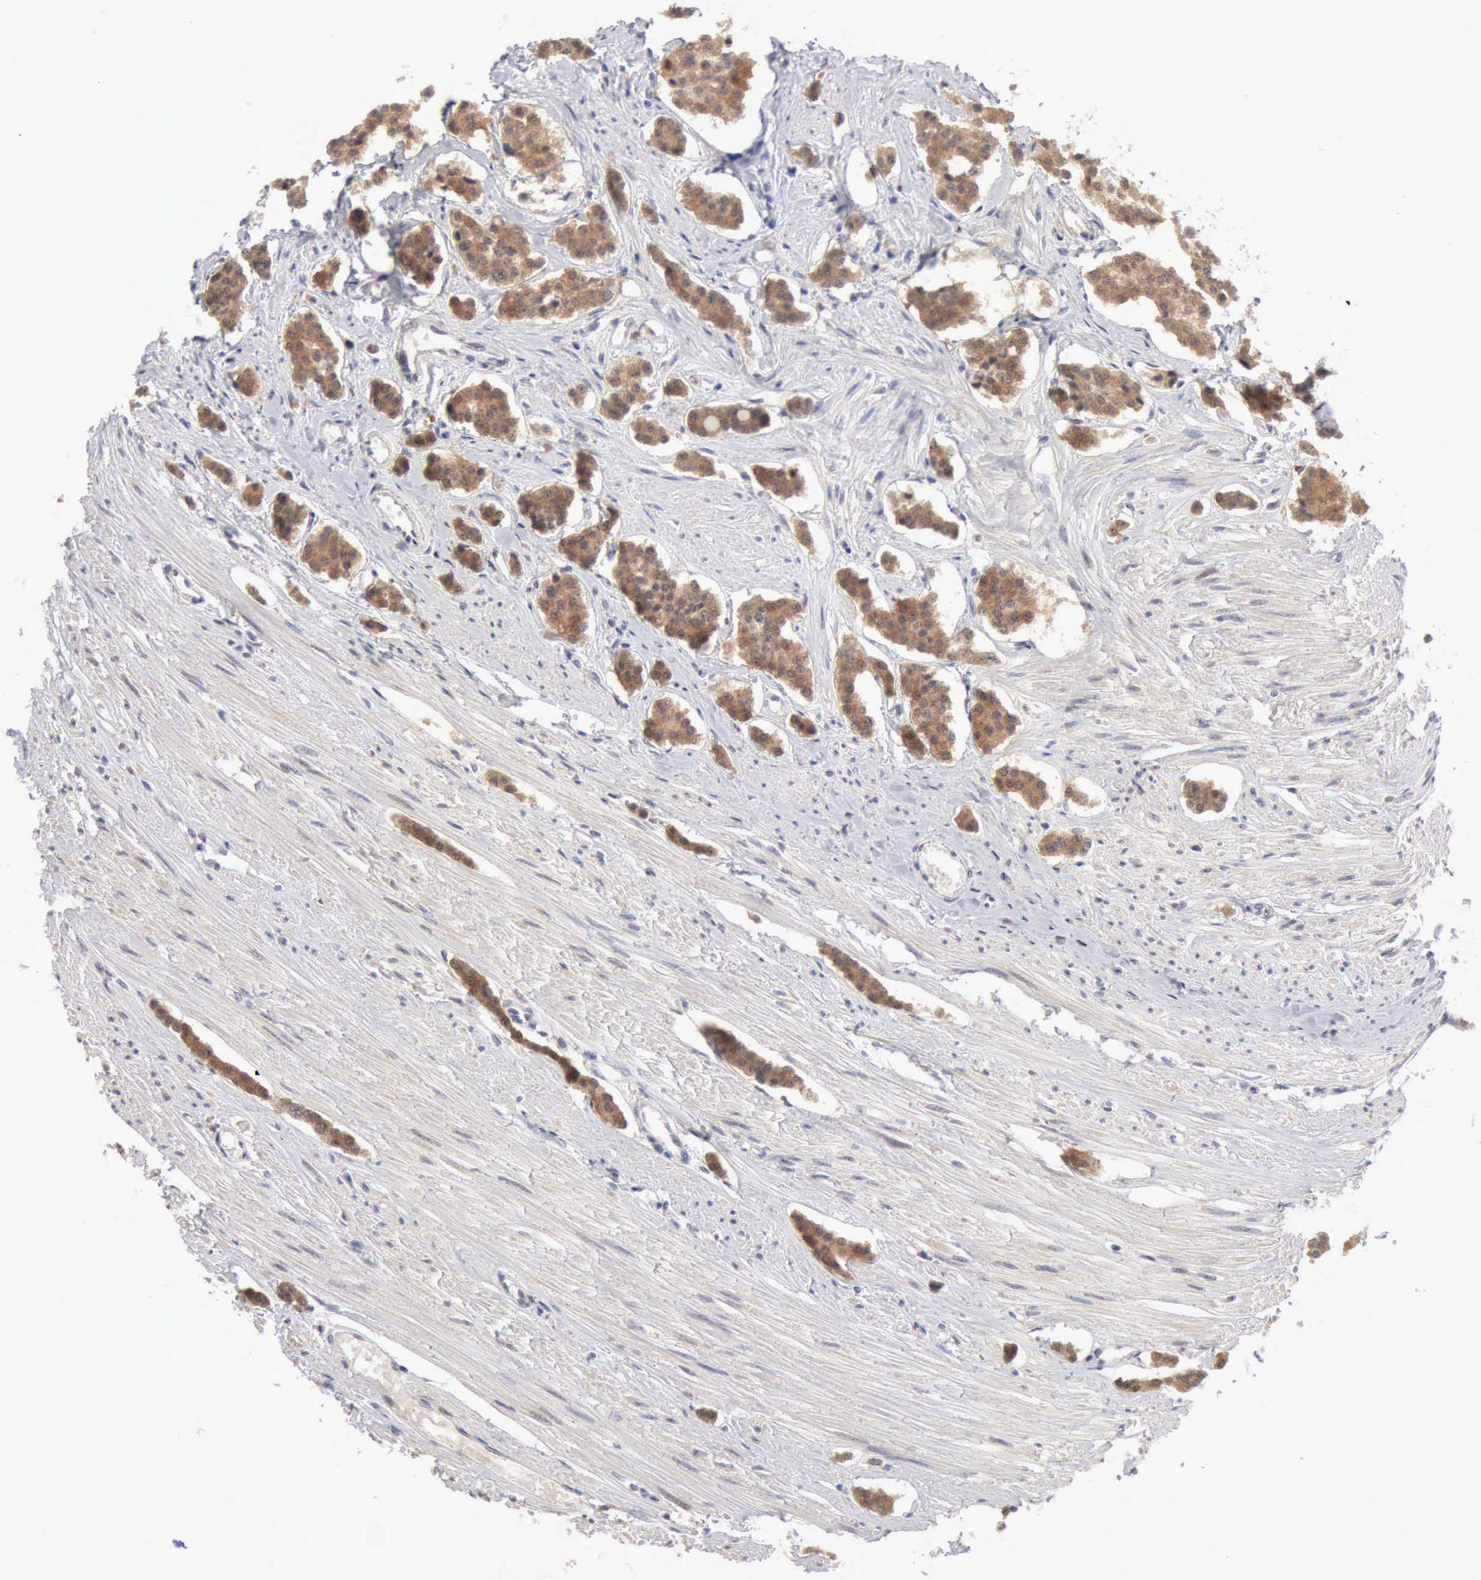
{"staining": {"intensity": "moderate", "quantity": ">75%", "location": "cytoplasmic/membranous"}, "tissue": "carcinoid", "cell_type": "Tumor cells", "image_type": "cancer", "snomed": [{"axis": "morphology", "description": "Carcinoid, malignant, NOS"}, {"axis": "topography", "description": "Small intestine"}], "caption": "The micrograph exhibits immunohistochemical staining of carcinoid (malignant). There is moderate cytoplasmic/membranous positivity is seen in approximately >75% of tumor cells.", "gene": "PTGR2", "patient": {"sex": "male", "age": 60}}